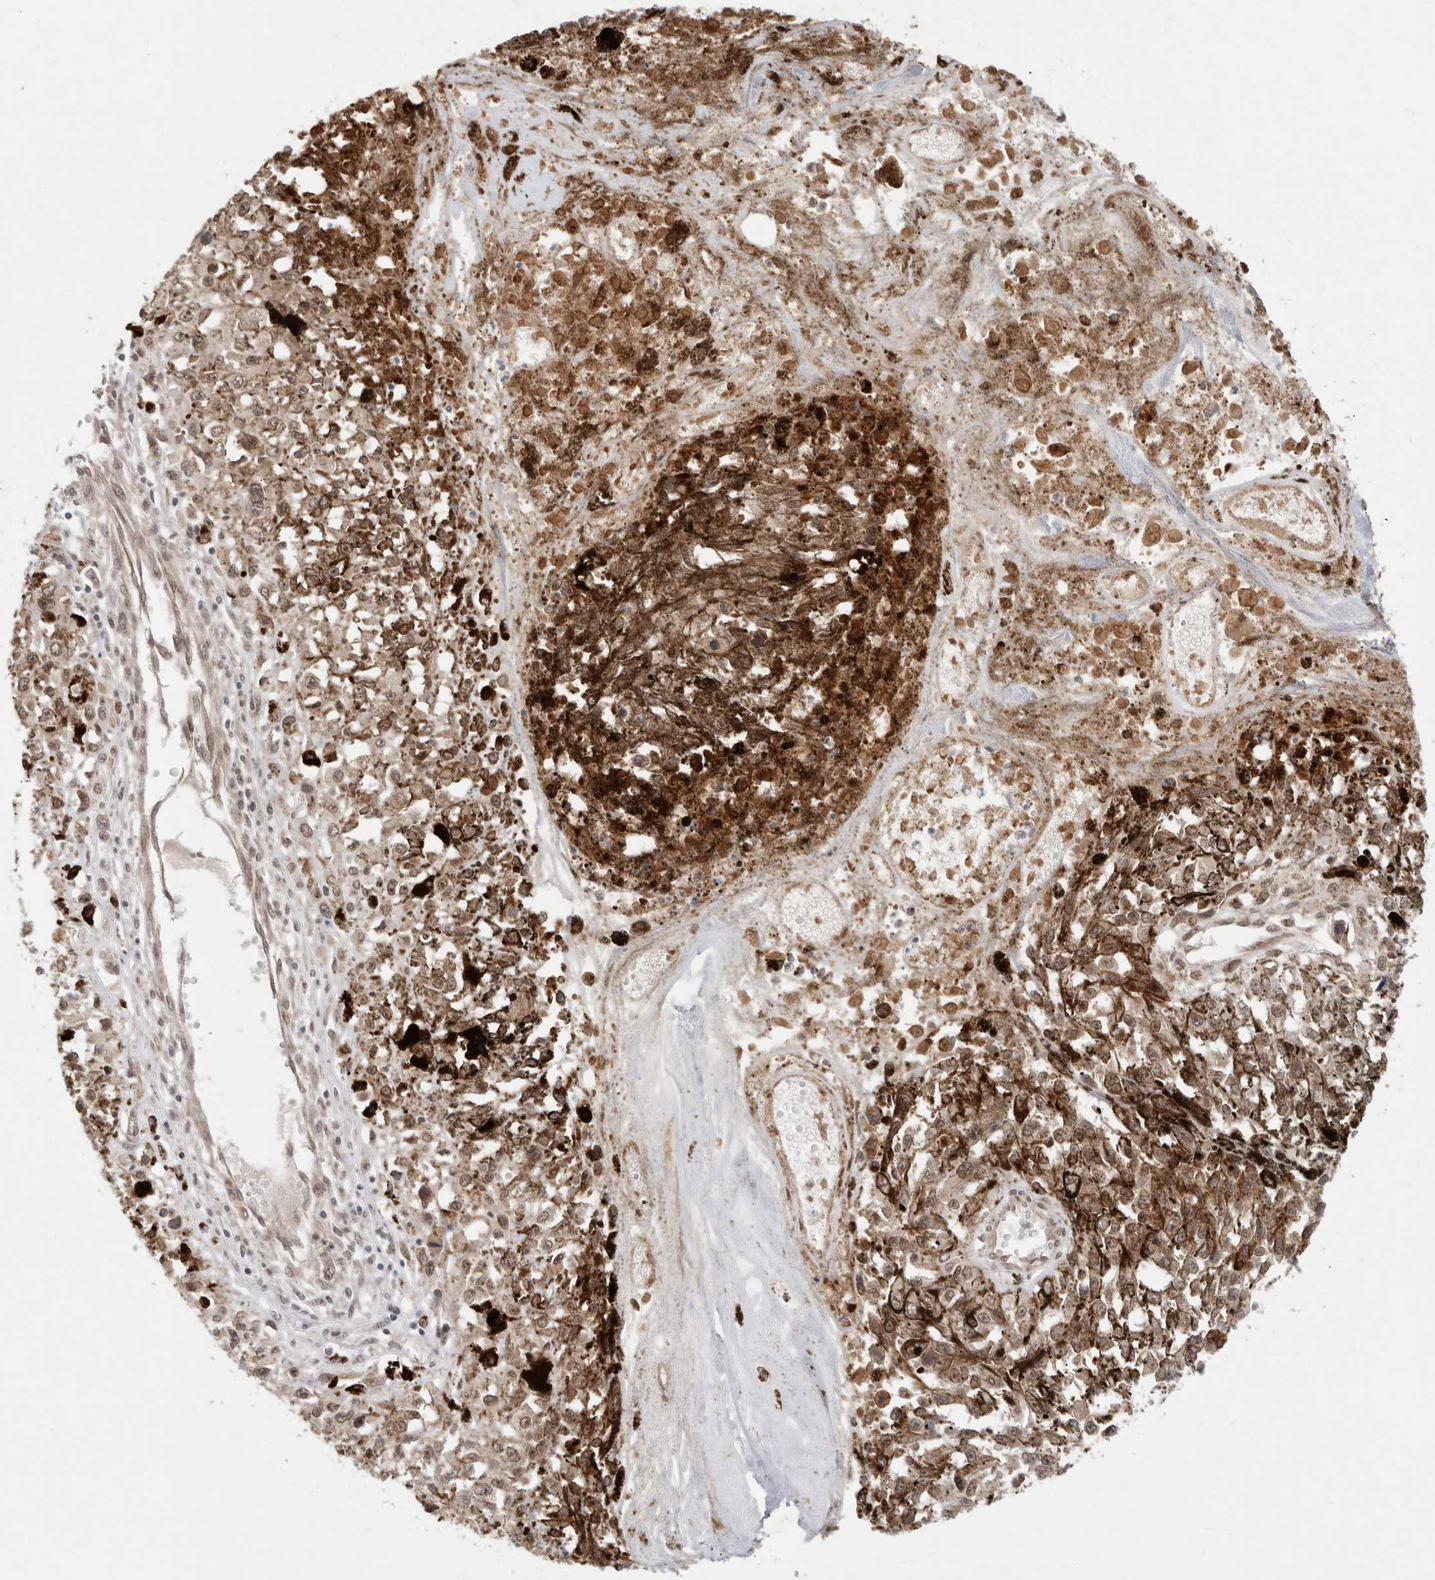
{"staining": {"intensity": "moderate", "quantity": ">75%", "location": "cytoplasmic/membranous,nuclear"}, "tissue": "melanoma", "cell_type": "Tumor cells", "image_type": "cancer", "snomed": [{"axis": "morphology", "description": "Malignant melanoma, Metastatic site"}, {"axis": "topography", "description": "Lymph node"}], "caption": "IHC staining of malignant melanoma (metastatic site), which displays medium levels of moderate cytoplasmic/membranous and nuclear expression in approximately >75% of tumor cells indicating moderate cytoplasmic/membranous and nuclear protein expression. The staining was performed using DAB (3,3'-diaminobenzidine) (brown) for protein detection and nuclei were counterstained in hematoxylin (blue).", "gene": "LEMD3", "patient": {"sex": "male", "age": 59}}